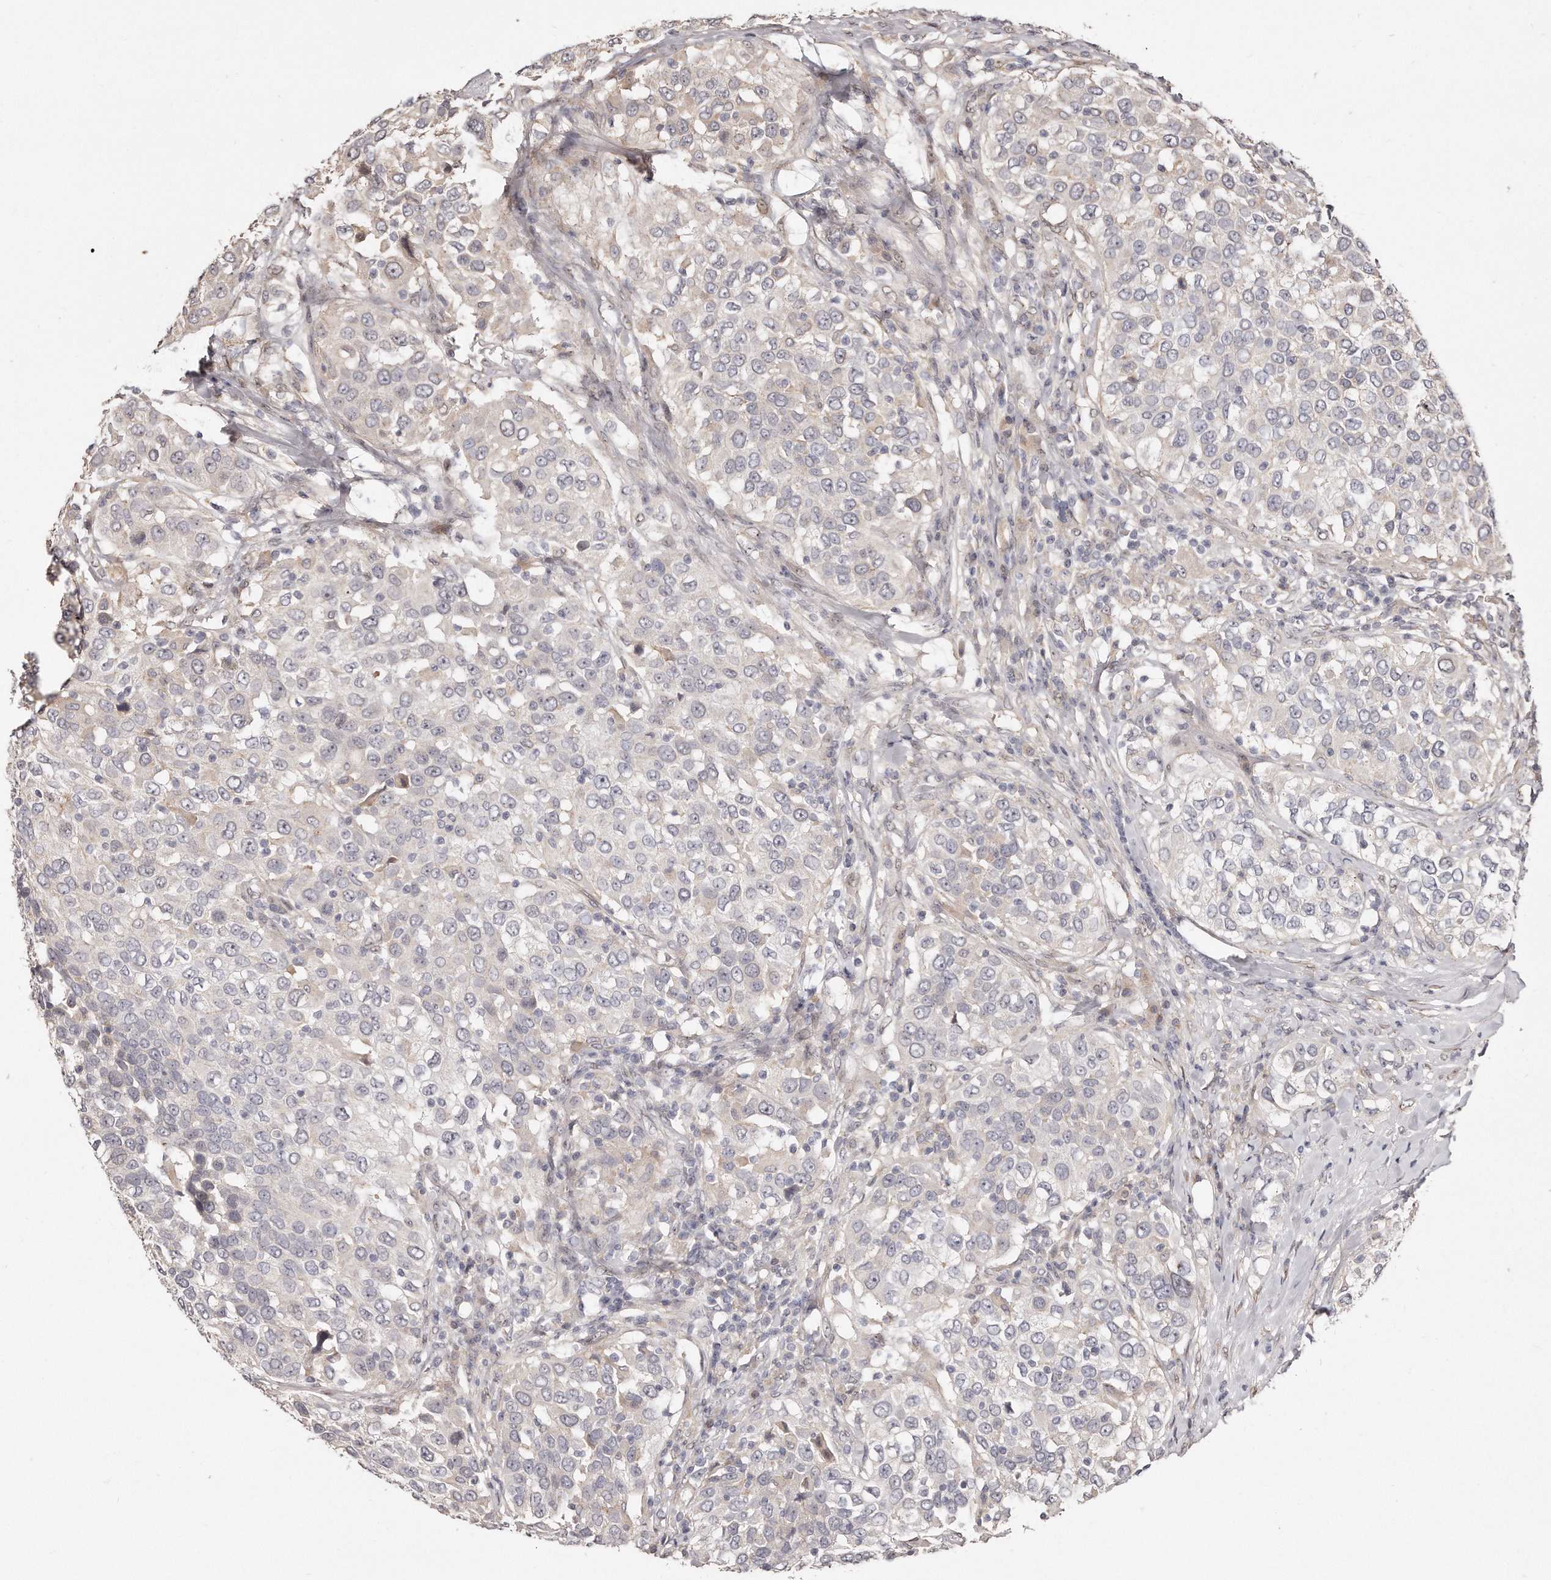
{"staining": {"intensity": "negative", "quantity": "none", "location": "none"}, "tissue": "urothelial cancer", "cell_type": "Tumor cells", "image_type": "cancer", "snomed": [{"axis": "morphology", "description": "Urothelial carcinoma, High grade"}, {"axis": "topography", "description": "Urinary bladder"}], "caption": "A micrograph of urothelial cancer stained for a protein reveals no brown staining in tumor cells. (DAB (3,3'-diaminobenzidine) IHC, high magnification).", "gene": "HASPIN", "patient": {"sex": "female", "age": 80}}